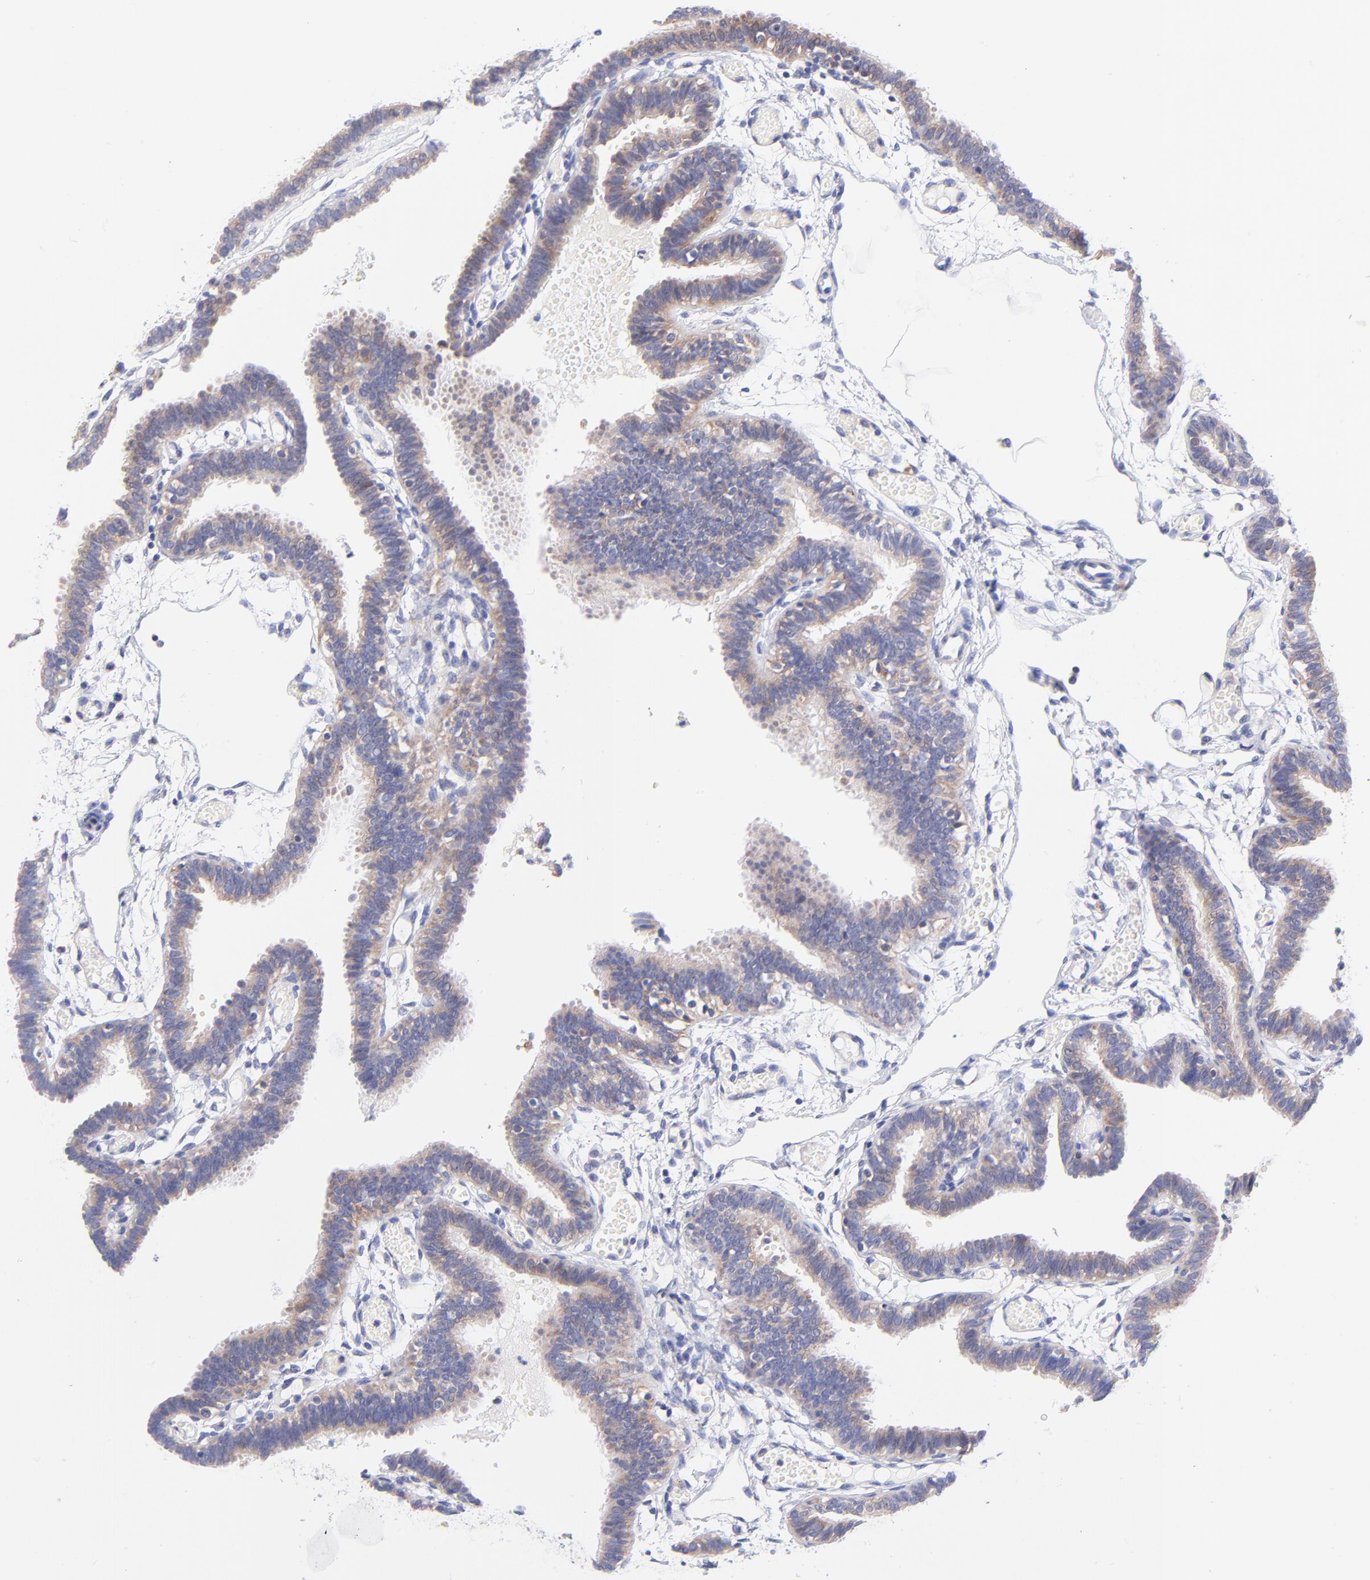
{"staining": {"intensity": "weak", "quantity": ">75%", "location": "cytoplasmic/membranous"}, "tissue": "fallopian tube", "cell_type": "Glandular cells", "image_type": "normal", "snomed": [{"axis": "morphology", "description": "Normal tissue, NOS"}, {"axis": "topography", "description": "Fallopian tube"}], "caption": "DAB (3,3'-diaminobenzidine) immunohistochemical staining of normal human fallopian tube demonstrates weak cytoplasmic/membranous protein staining in approximately >75% of glandular cells. The staining was performed using DAB, with brown indicating positive protein expression. Nuclei are stained blue with hematoxylin.", "gene": "NDUFB7", "patient": {"sex": "female", "age": 29}}